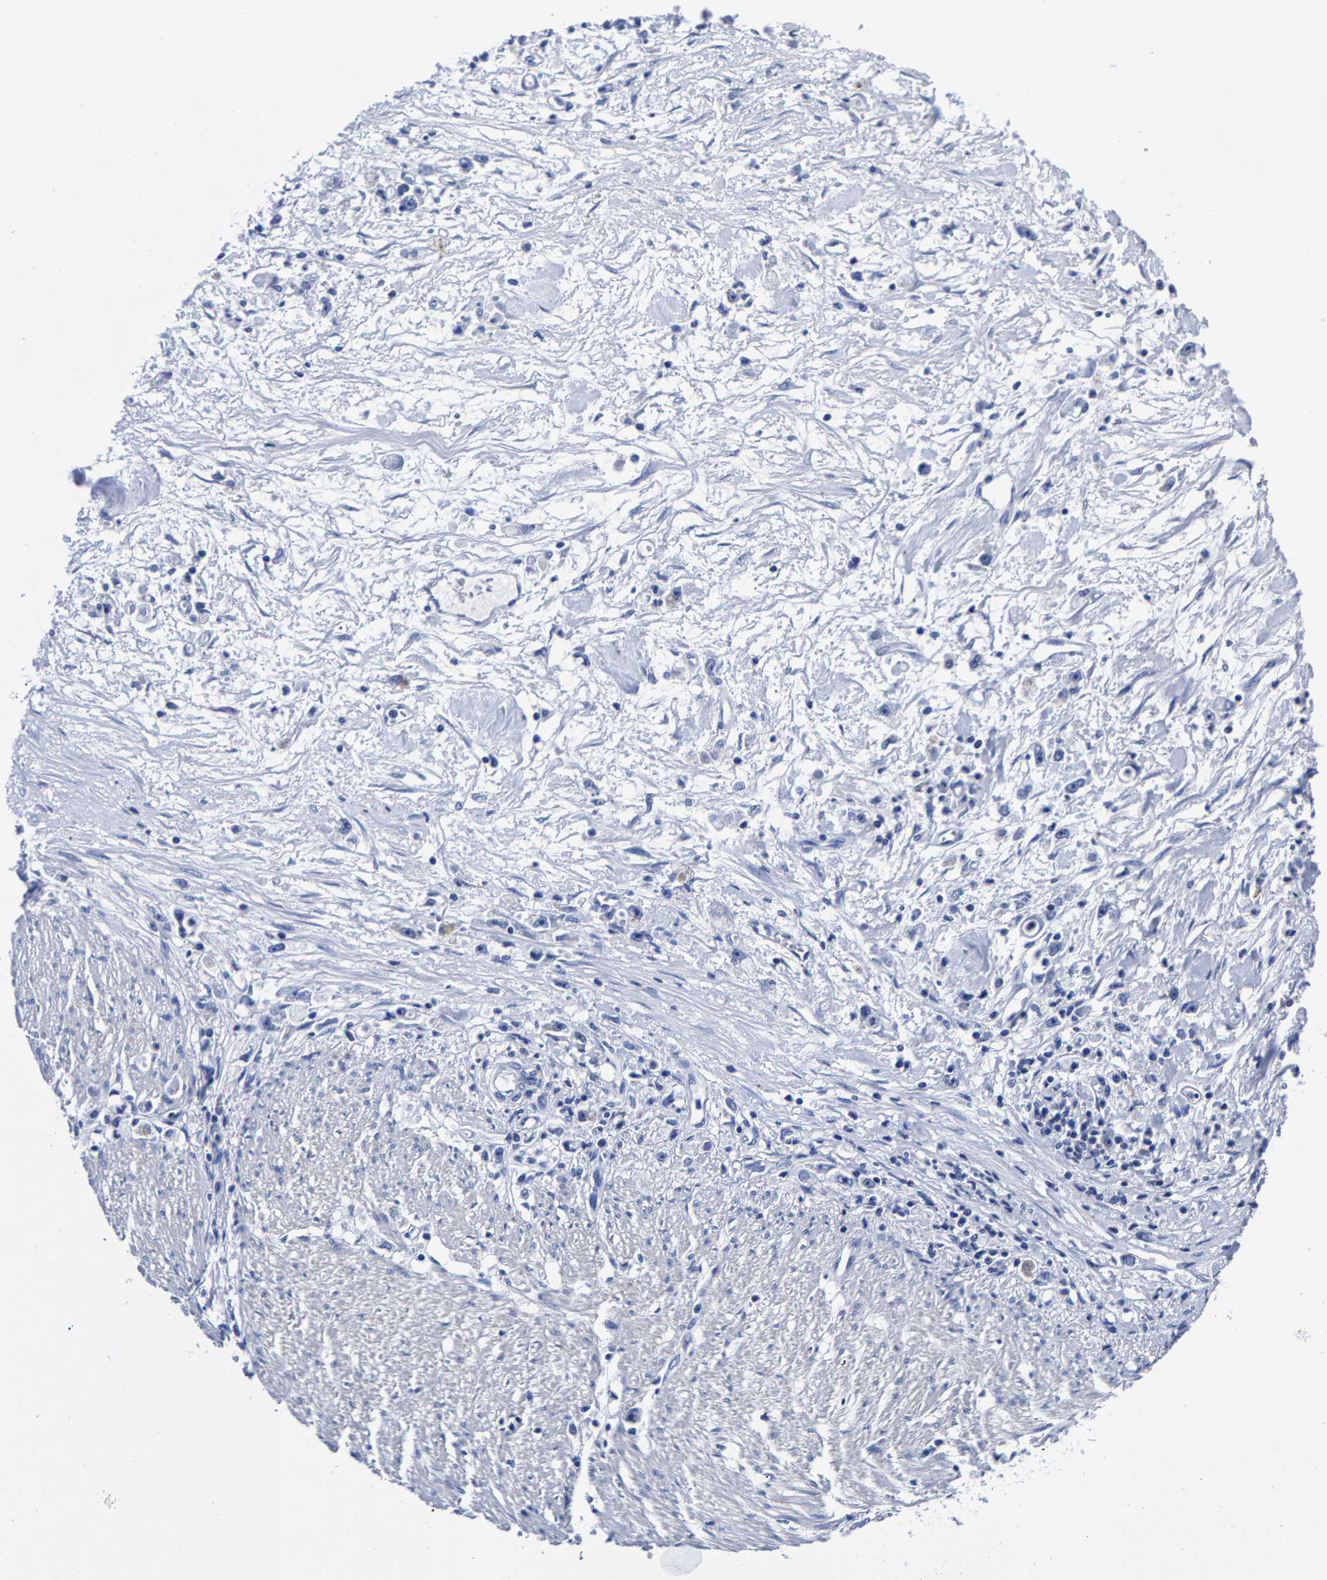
{"staining": {"intensity": "negative", "quantity": "none", "location": "none"}, "tissue": "stomach cancer", "cell_type": "Tumor cells", "image_type": "cancer", "snomed": [{"axis": "morphology", "description": "Adenocarcinoma, NOS"}, {"axis": "topography", "description": "Stomach"}], "caption": "IHC micrograph of neoplastic tissue: adenocarcinoma (stomach) stained with DAB shows no significant protein positivity in tumor cells.", "gene": "CPA2", "patient": {"sex": "female", "age": 59}}